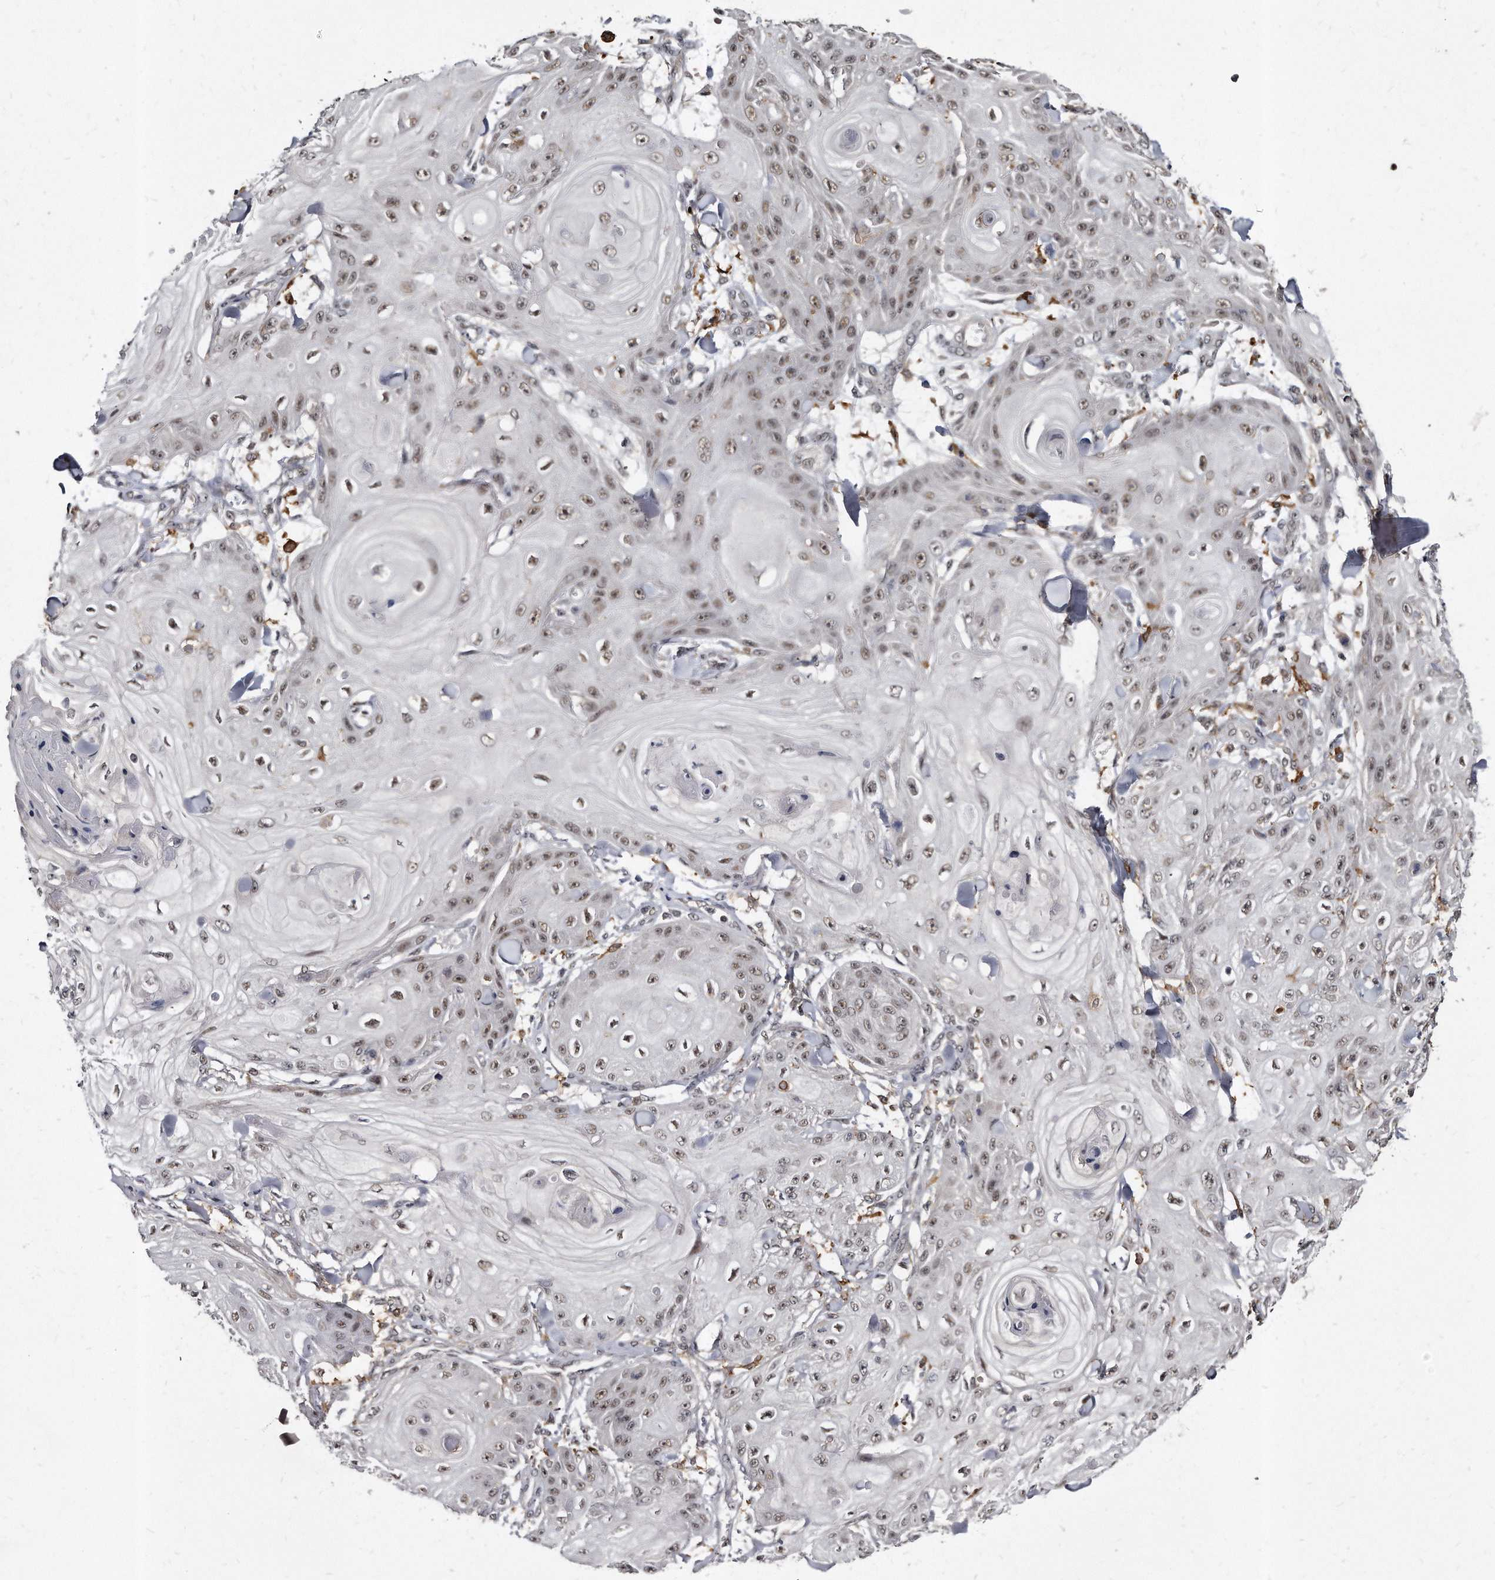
{"staining": {"intensity": "moderate", "quantity": ">75%", "location": "nuclear"}, "tissue": "skin cancer", "cell_type": "Tumor cells", "image_type": "cancer", "snomed": [{"axis": "morphology", "description": "Squamous cell carcinoma, NOS"}, {"axis": "topography", "description": "Skin"}], "caption": "Protein expression analysis of skin cancer (squamous cell carcinoma) shows moderate nuclear expression in approximately >75% of tumor cells.", "gene": "KLHDC3", "patient": {"sex": "male", "age": 74}}